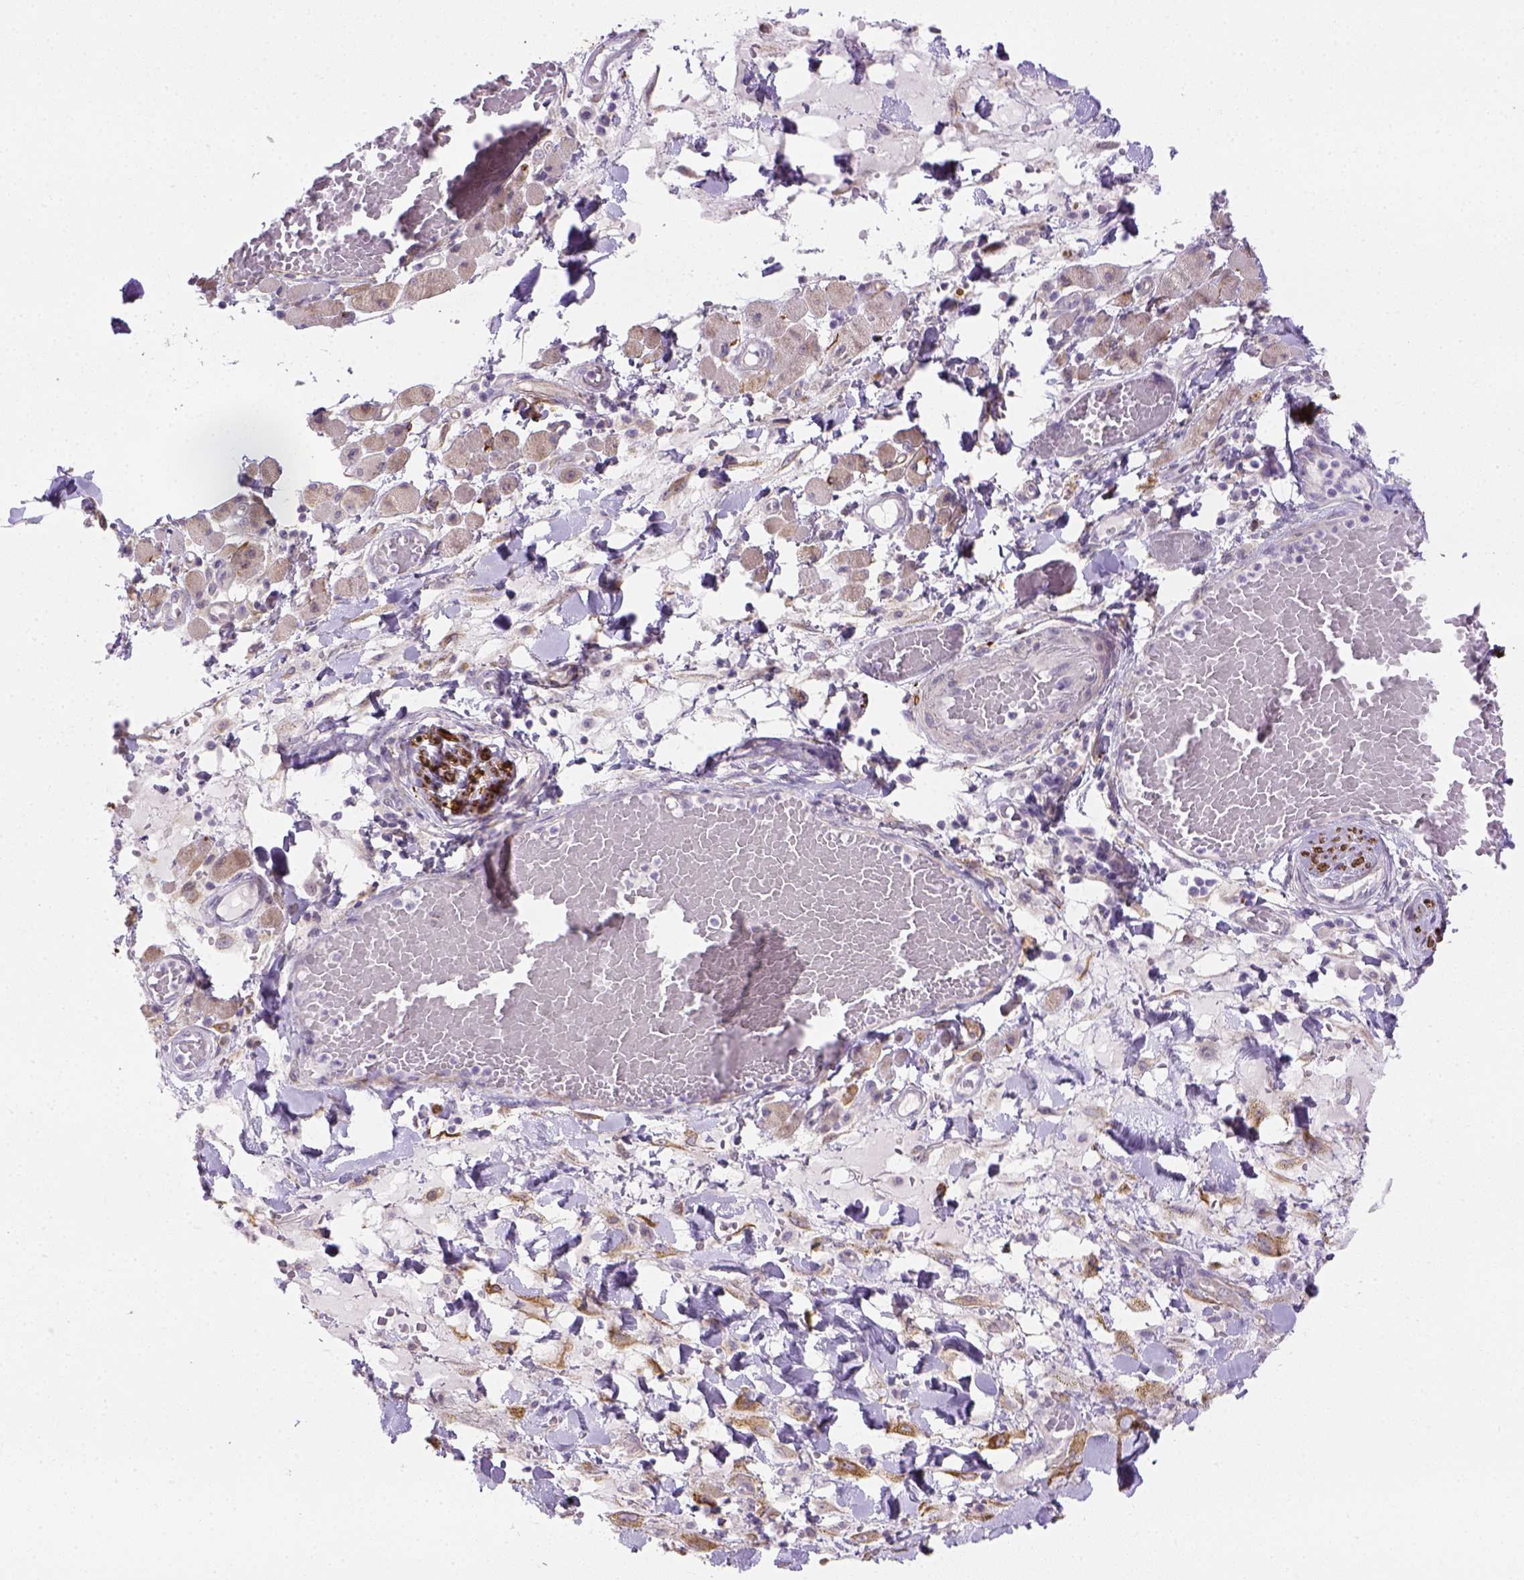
{"staining": {"intensity": "moderate", "quantity": ">75%", "location": "cytoplasmic/membranous"}, "tissue": "melanoma", "cell_type": "Tumor cells", "image_type": "cancer", "snomed": [{"axis": "morphology", "description": "Malignant melanoma, NOS"}, {"axis": "topography", "description": "Skin"}], "caption": "Immunohistochemical staining of malignant melanoma demonstrates moderate cytoplasmic/membranous protein positivity in about >75% of tumor cells.", "gene": "CACNB1", "patient": {"sex": "female", "age": 91}}